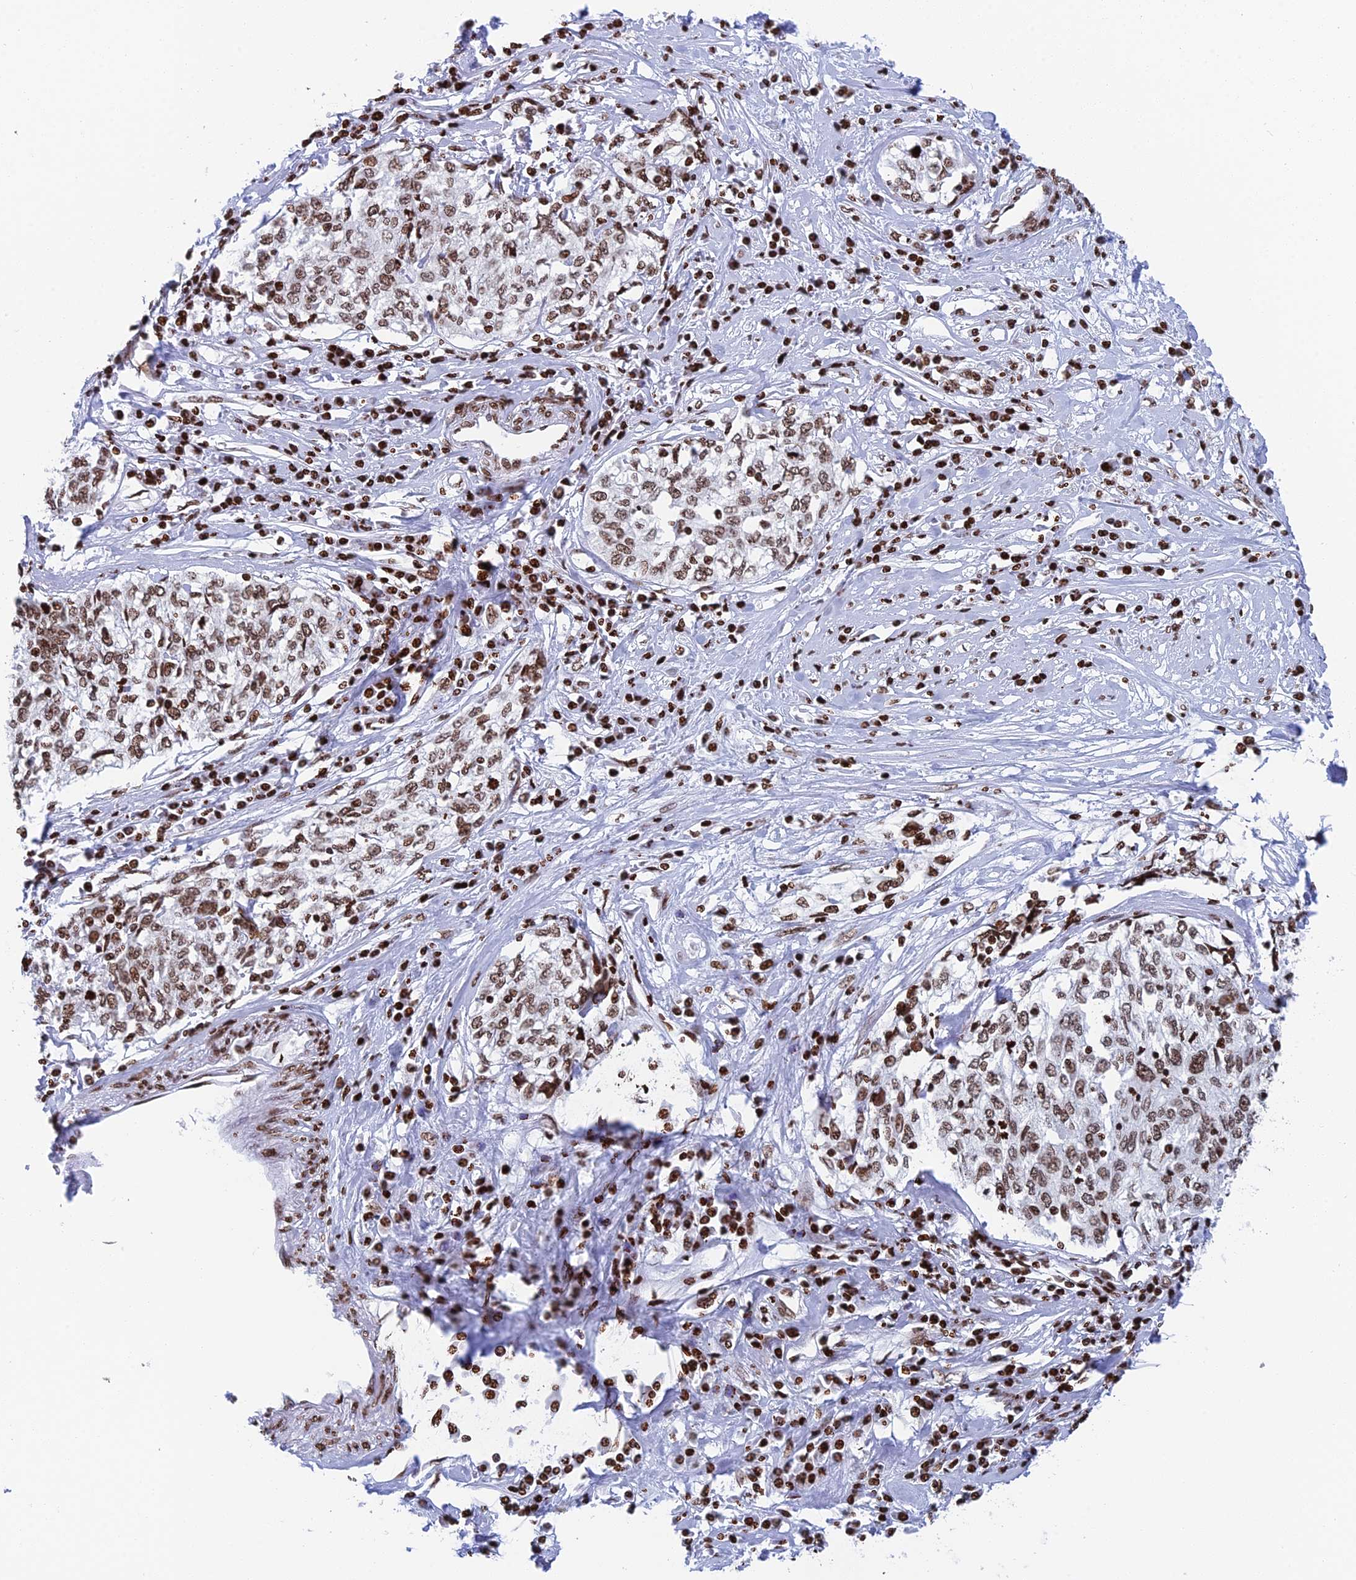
{"staining": {"intensity": "moderate", "quantity": ">75%", "location": "nuclear"}, "tissue": "cervical cancer", "cell_type": "Tumor cells", "image_type": "cancer", "snomed": [{"axis": "morphology", "description": "Squamous cell carcinoma, NOS"}, {"axis": "topography", "description": "Cervix"}], "caption": "IHC of cervical cancer (squamous cell carcinoma) demonstrates medium levels of moderate nuclear expression in about >75% of tumor cells.", "gene": "RPAP1", "patient": {"sex": "female", "age": 57}}